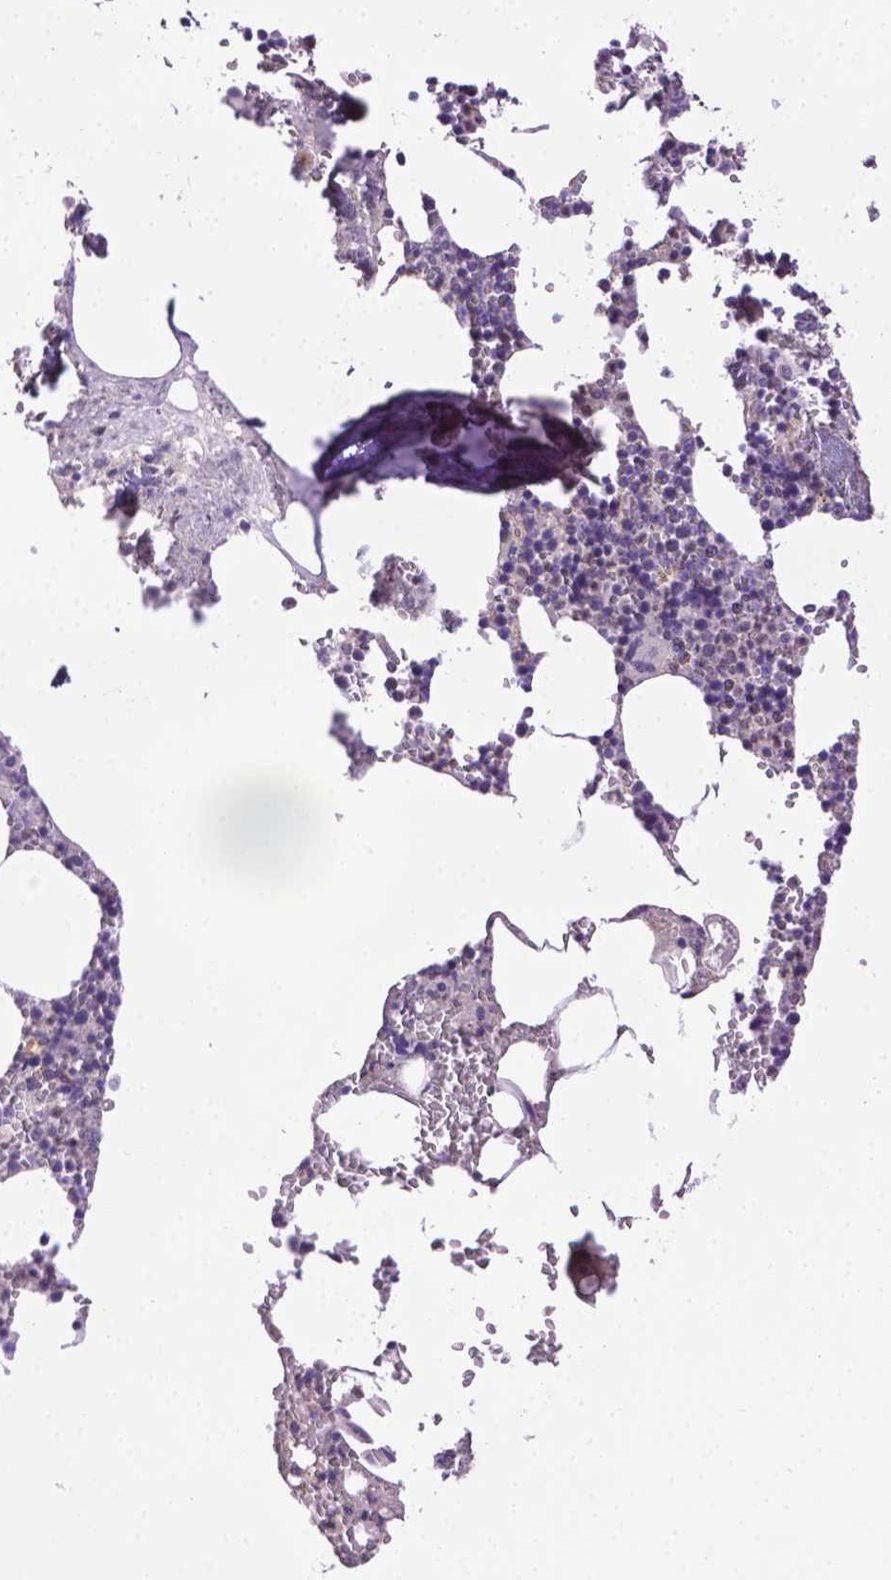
{"staining": {"intensity": "negative", "quantity": "none", "location": "none"}, "tissue": "bone marrow", "cell_type": "Hematopoietic cells", "image_type": "normal", "snomed": [{"axis": "morphology", "description": "Normal tissue, NOS"}, {"axis": "topography", "description": "Bone marrow"}], "caption": "The histopathology image displays no staining of hematopoietic cells in unremarkable bone marrow. (Immunohistochemistry (ihc), brightfield microscopy, high magnification).", "gene": "SLC51B", "patient": {"sex": "male", "age": 54}}